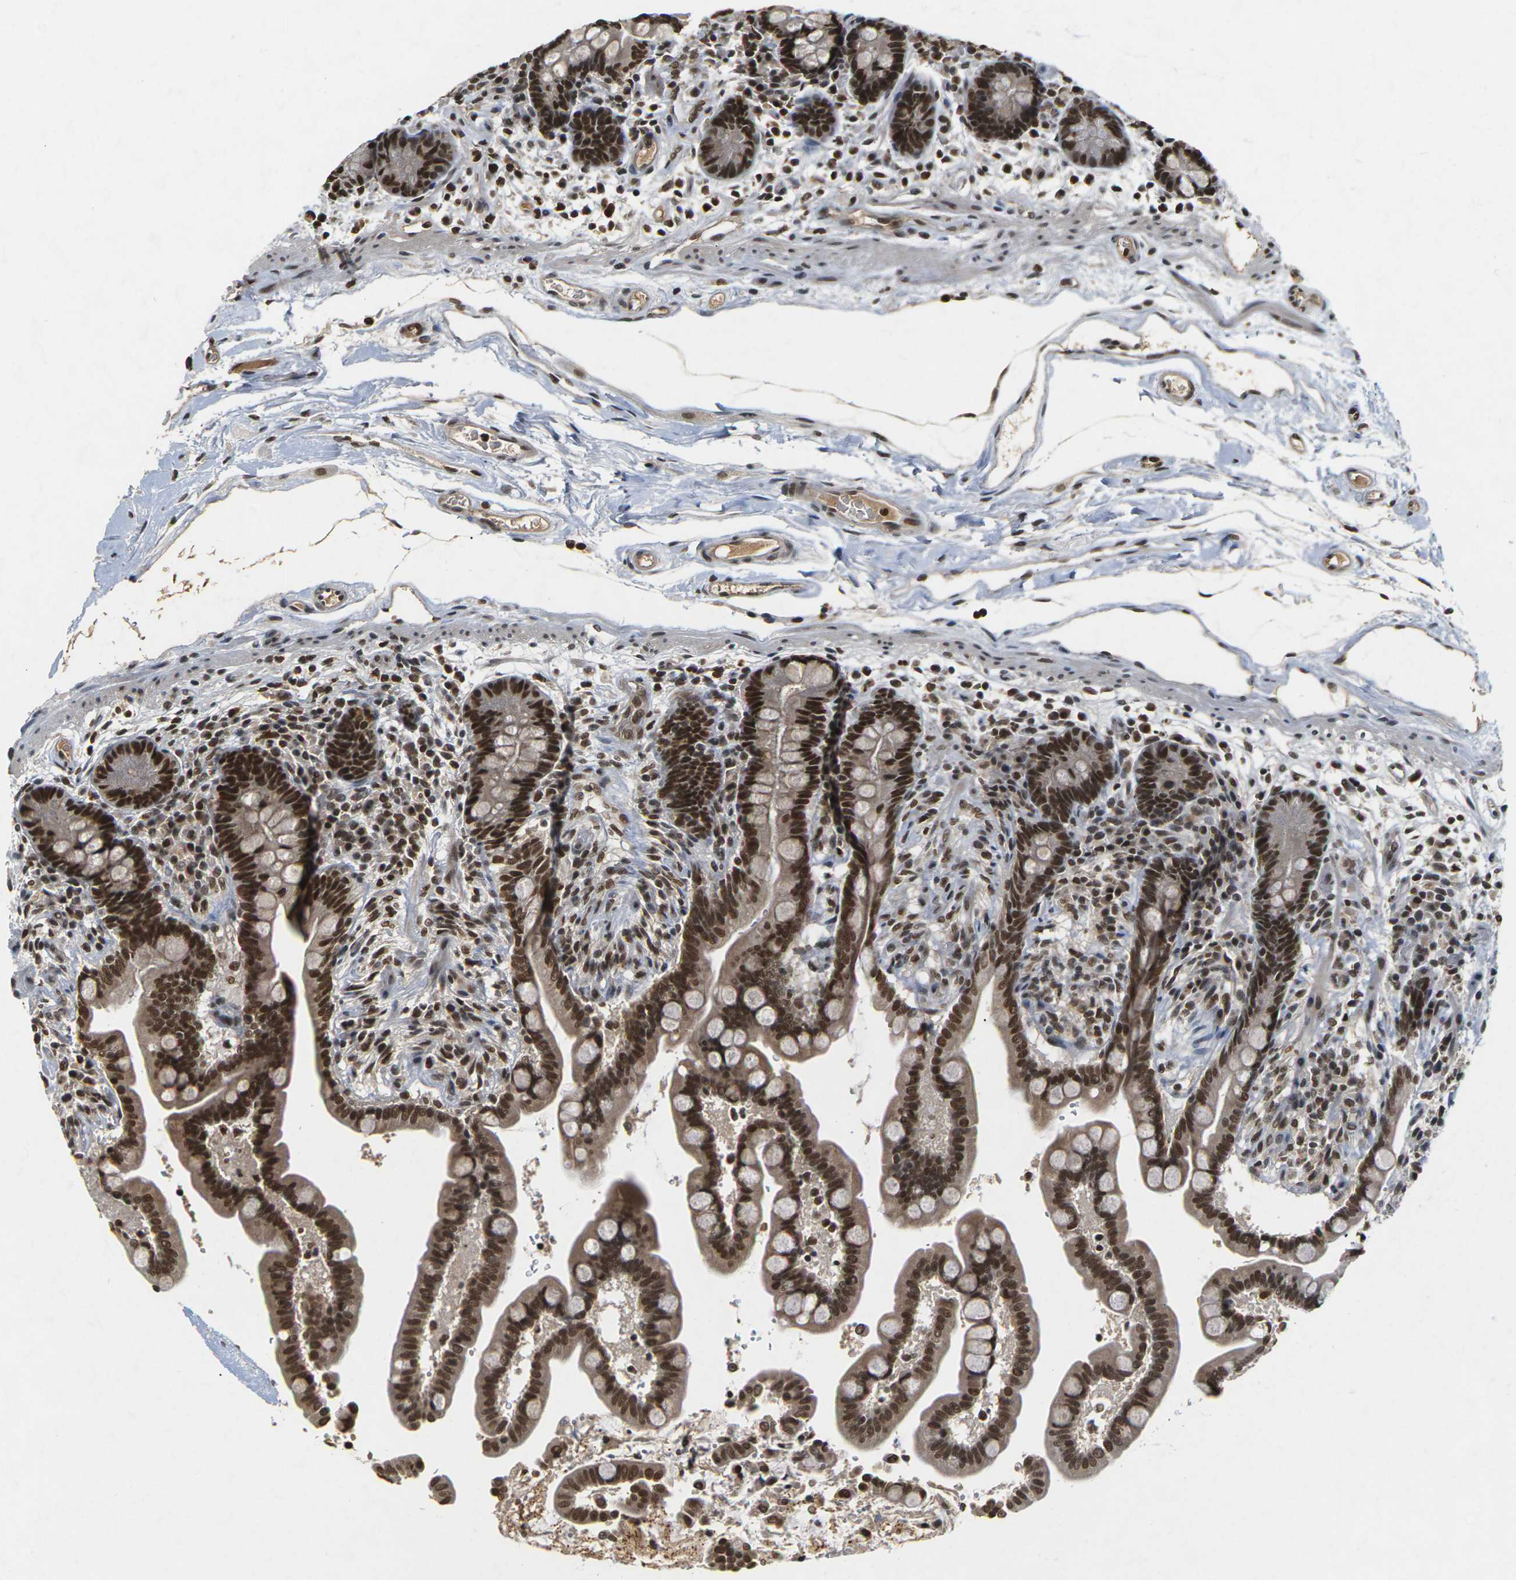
{"staining": {"intensity": "moderate", "quantity": ">75%", "location": "nuclear"}, "tissue": "colon", "cell_type": "Endothelial cells", "image_type": "normal", "snomed": [{"axis": "morphology", "description": "Normal tissue, NOS"}, {"axis": "topography", "description": "Colon"}], "caption": "Protein expression analysis of unremarkable human colon reveals moderate nuclear positivity in approximately >75% of endothelial cells. Using DAB (3,3'-diaminobenzidine) (brown) and hematoxylin (blue) stains, captured at high magnification using brightfield microscopy.", "gene": "NELFA", "patient": {"sex": "male", "age": 73}}